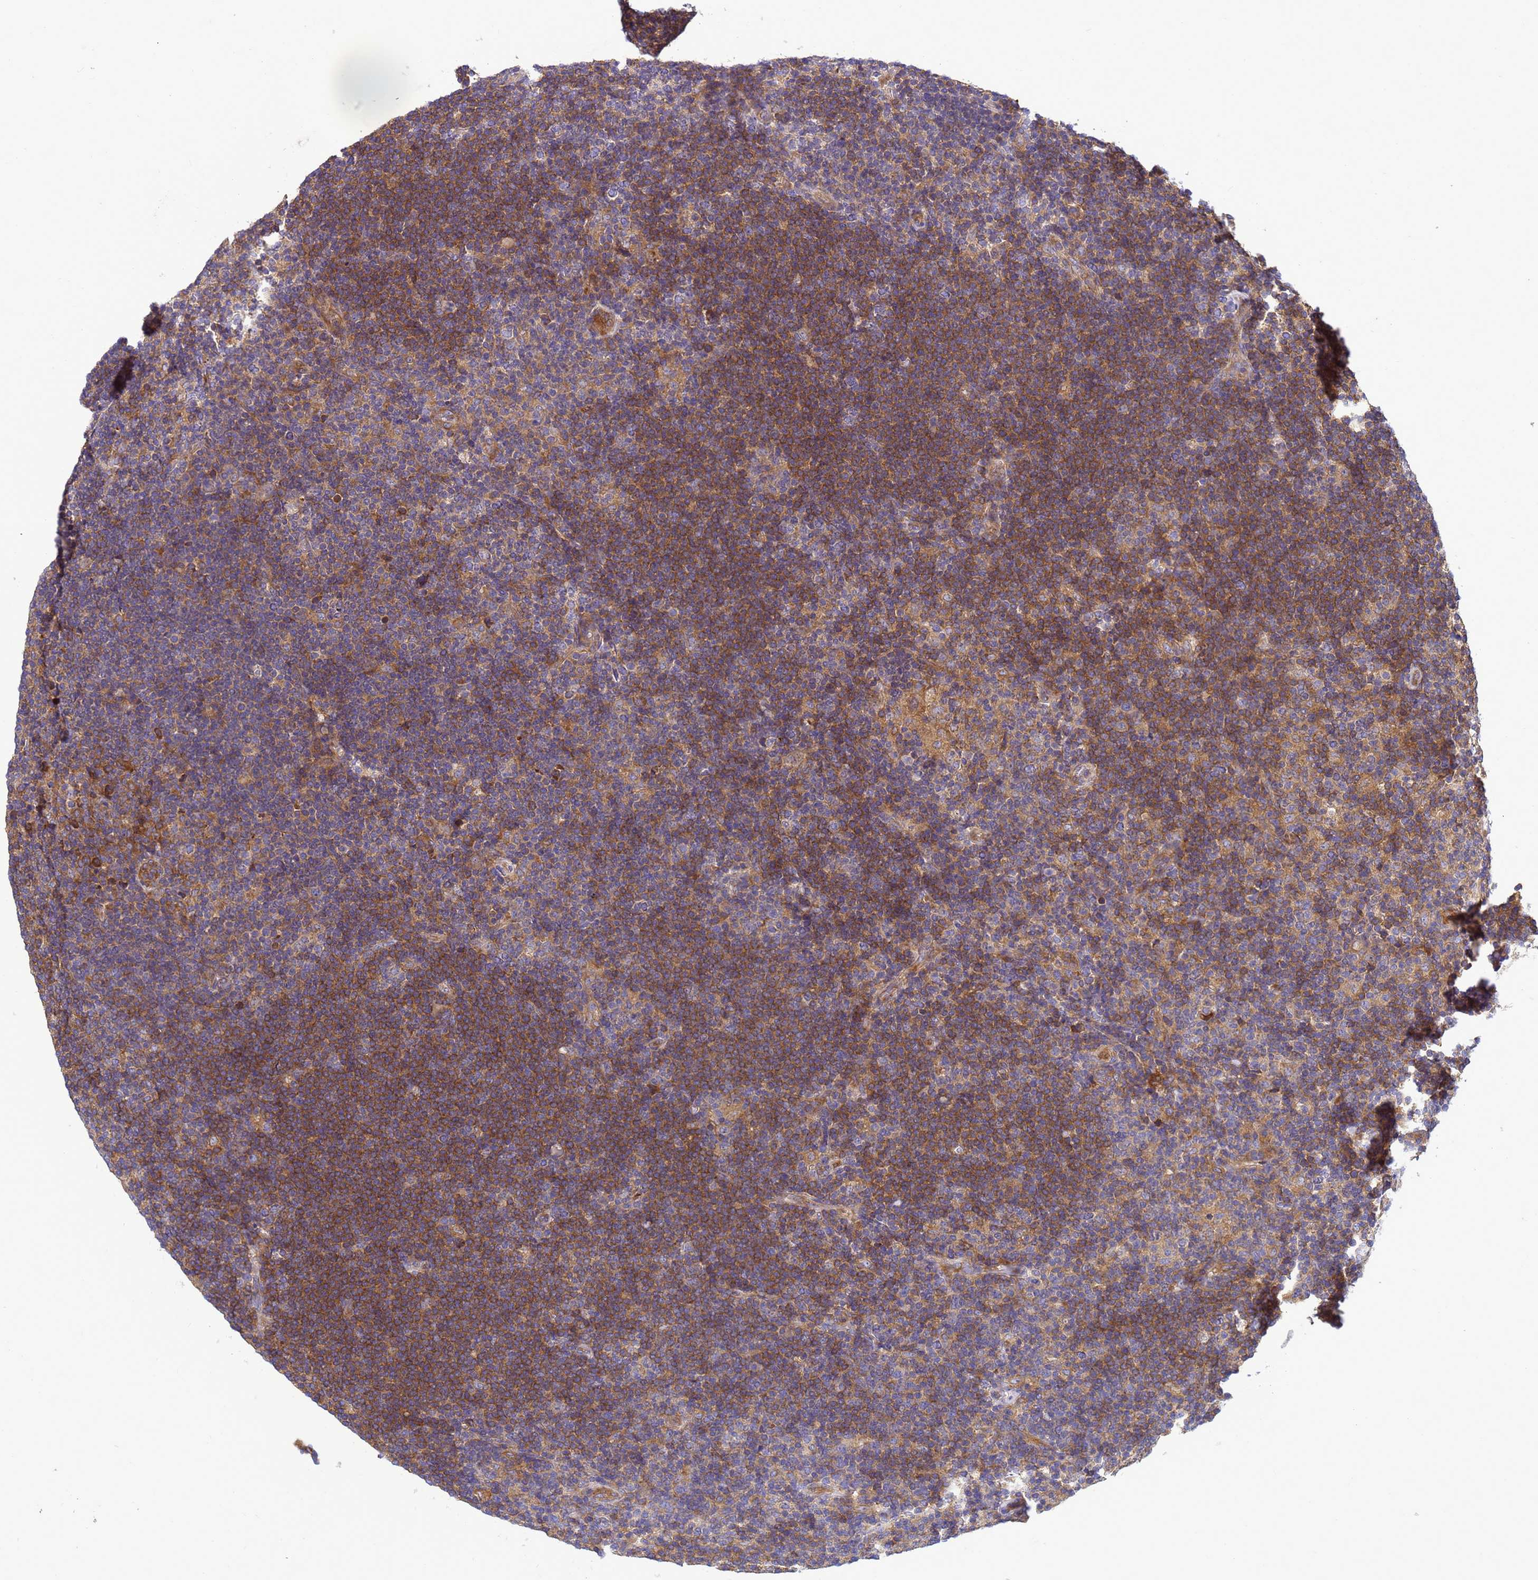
{"staining": {"intensity": "weak", "quantity": ">75%", "location": "cytoplasmic/membranous"}, "tissue": "lymphoma", "cell_type": "Tumor cells", "image_type": "cancer", "snomed": [{"axis": "morphology", "description": "Hodgkin's disease, NOS"}, {"axis": "topography", "description": "Lymph node"}], "caption": "A brown stain highlights weak cytoplasmic/membranous expression of a protein in human Hodgkin's disease tumor cells.", "gene": "BECN1", "patient": {"sex": "female", "age": 57}}